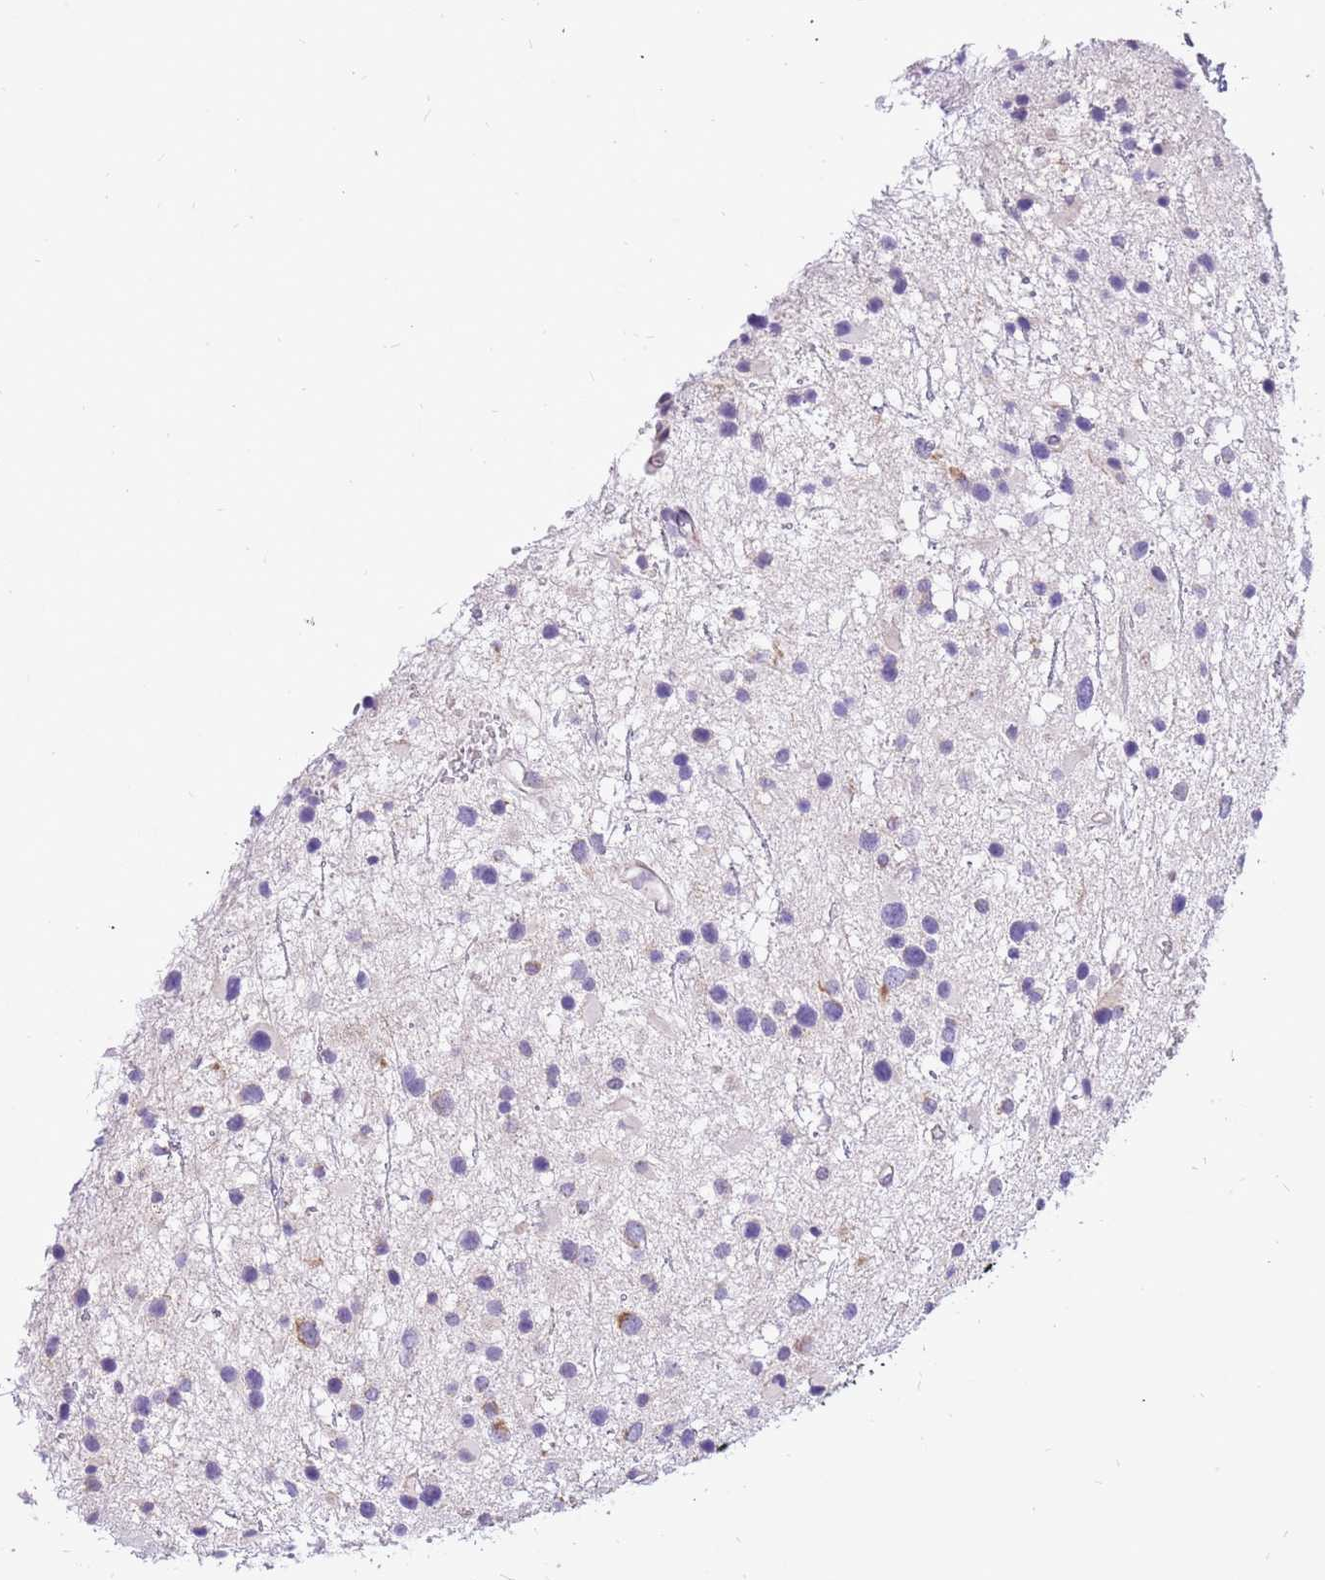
{"staining": {"intensity": "negative", "quantity": "none", "location": "none"}, "tissue": "glioma", "cell_type": "Tumor cells", "image_type": "cancer", "snomed": [{"axis": "morphology", "description": "Glioma, malignant, Low grade"}, {"axis": "topography", "description": "Brain"}], "caption": "High magnification brightfield microscopy of malignant low-grade glioma stained with DAB (brown) and counterstained with hematoxylin (blue): tumor cells show no significant staining. Brightfield microscopy of IHC stained with DAB (3,3'-diaminobenzidine) (brown) and hematoxylin (blue), captured at high magnification.", "gene": "COX17", "patient": {"sex": "female", "age": 32}}